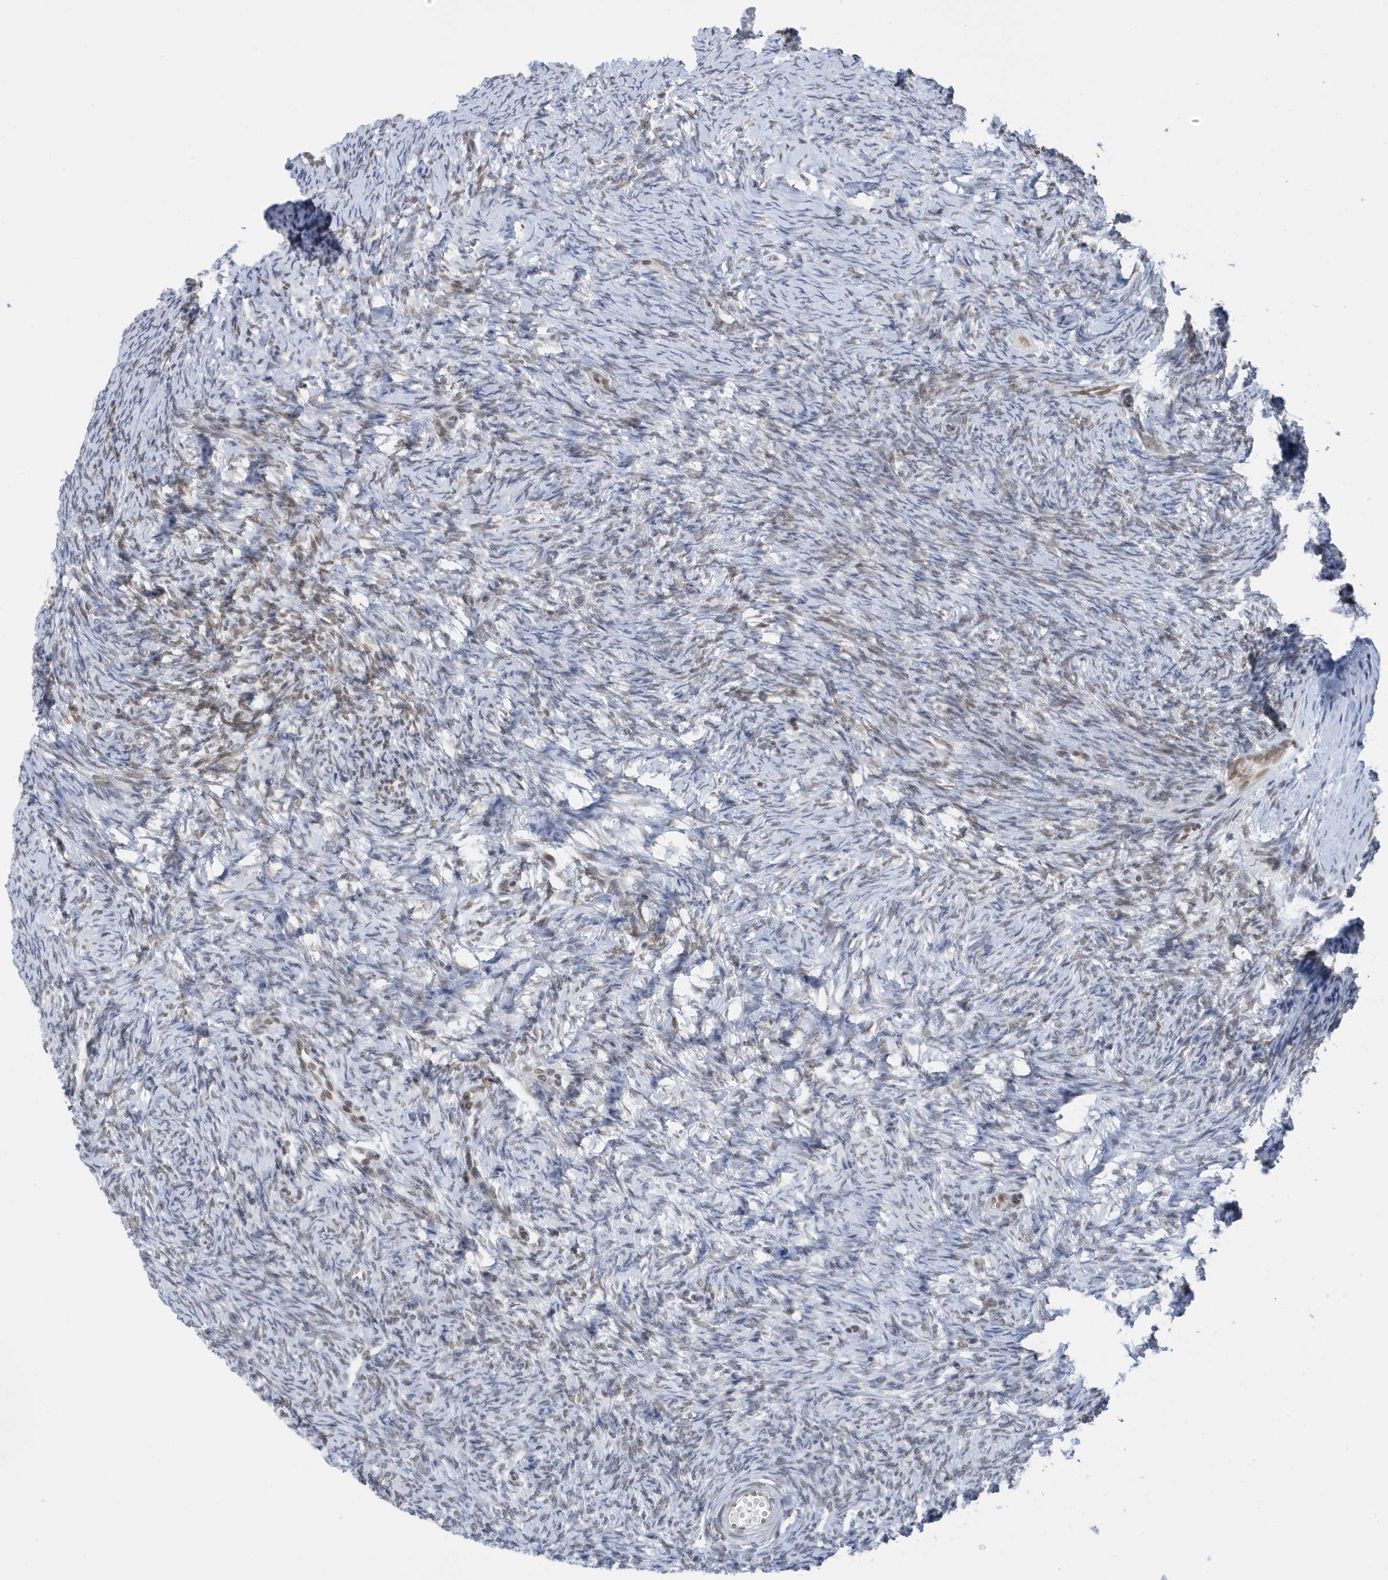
{"staining": {"intensity": "moderate", "quantity": ">75%", "location": "nuclear"}, "tissue": "ovary", "cell_type": "Follicle cells", "image_type": "normal", "snomed": [{"axis": "morphology", "description": "Normal tissue, NOS"}, {"axis": "morphology", "description": "Cyst, NOS"}, {"axis": "topography", "description": "Ovary"}], "caption": "Ovary stained for a protein (brown) shows moderate nuclear positive positivity in approximately >75% of follicle cells.", "gene": "PCYT1A", "patient": {"sex": "female", "age": 33}}